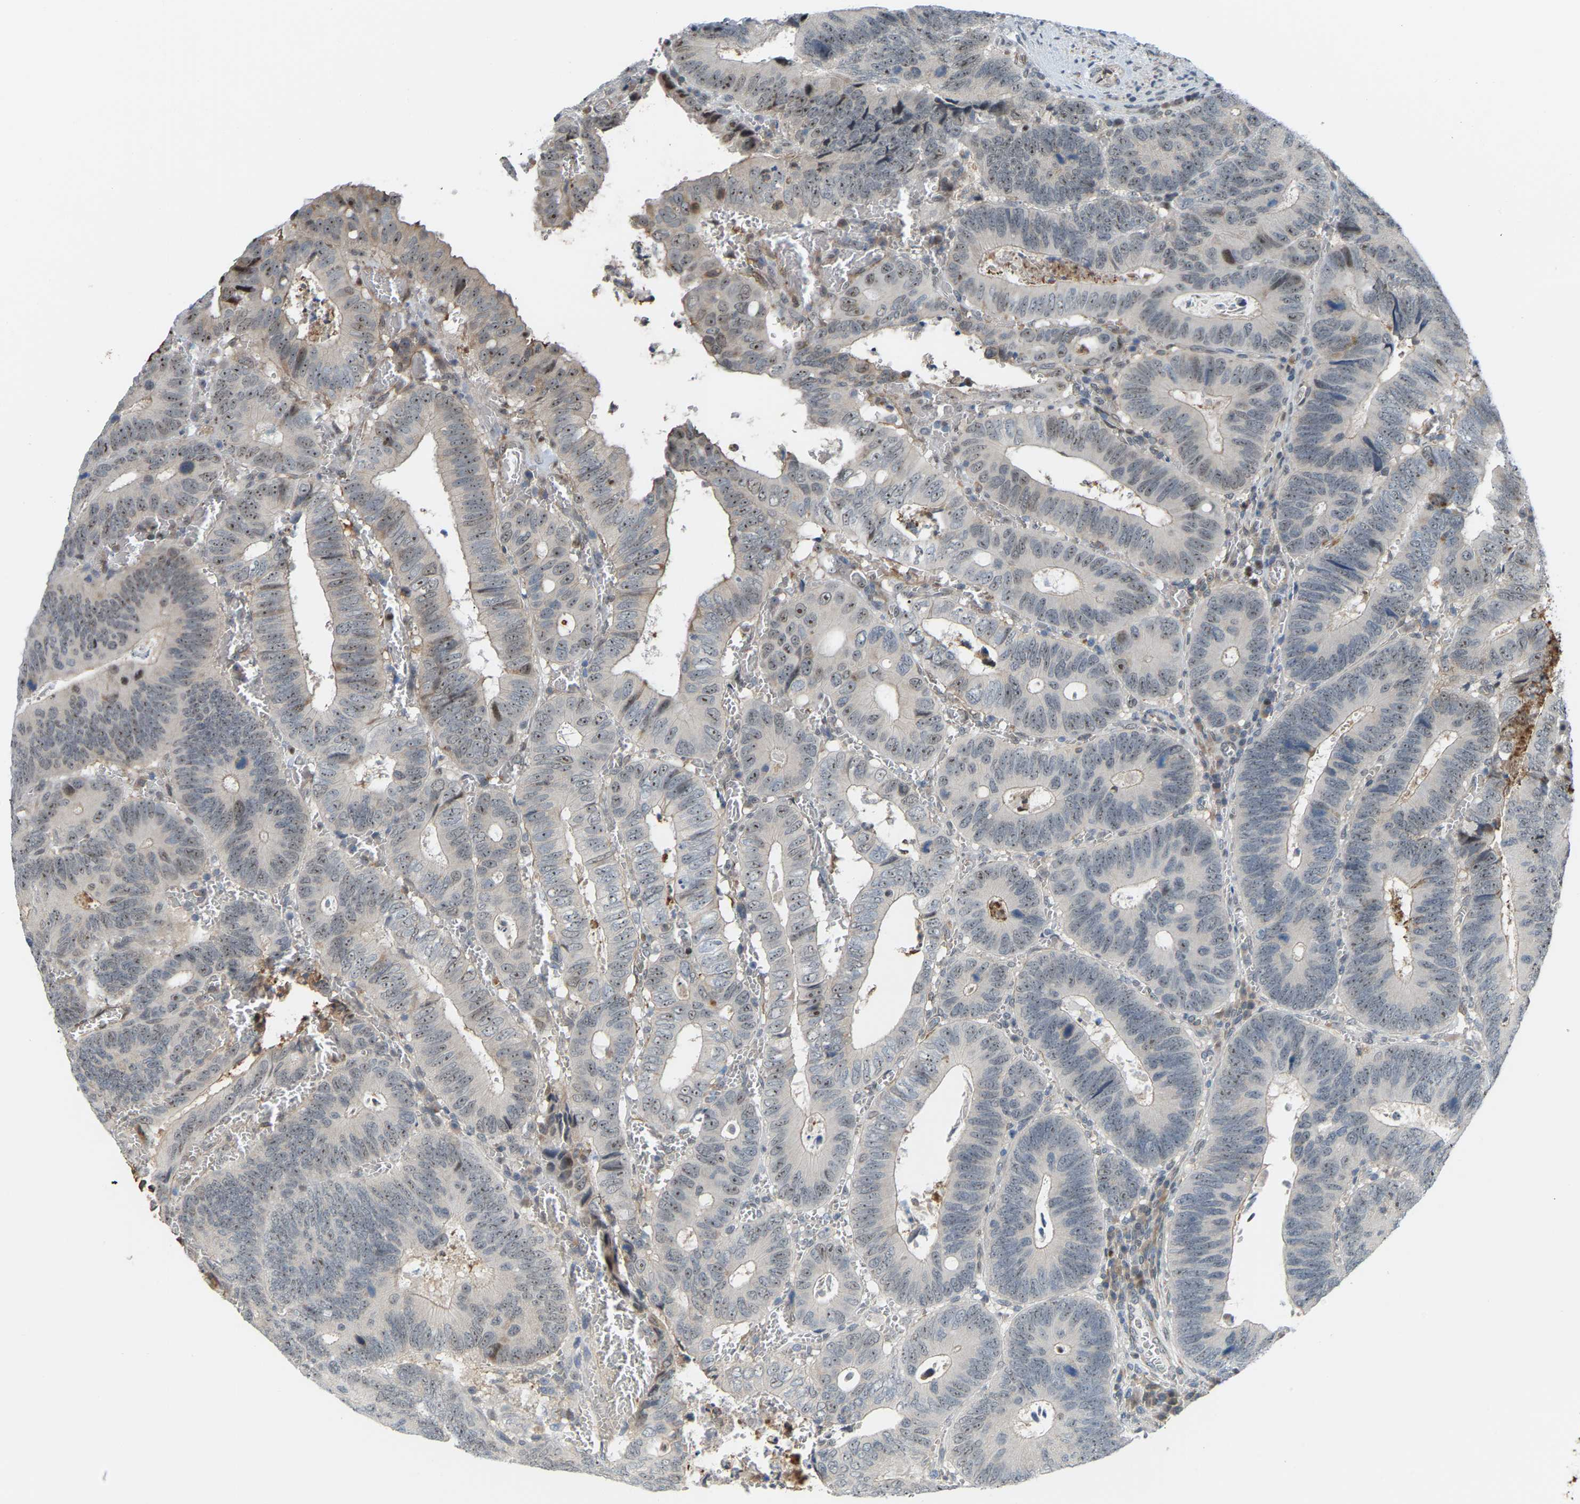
{"staining": {"intensity": "moderate", "quantity": "25%-75%", "location": "nuclear"}, "tissue": "colorectal cancer", "cell_type": "Tumor cells", "image_type": "cancer", "snomed": [{"axis": "morphology", "description": "Inflammation, NOS"}, {"axis": "morphology", "description": "Adenocarcinoma, NOS"}, {"axis": "topography", "description": "Colon"}], "caption": "This is a micrograph of IHC staining of colorectal cancer (adenocarcinoma), which shows moderate staining in the nuclear of tumor cells.", "gene": "CROT", "patient": {"sex": "male", "age": 72}}